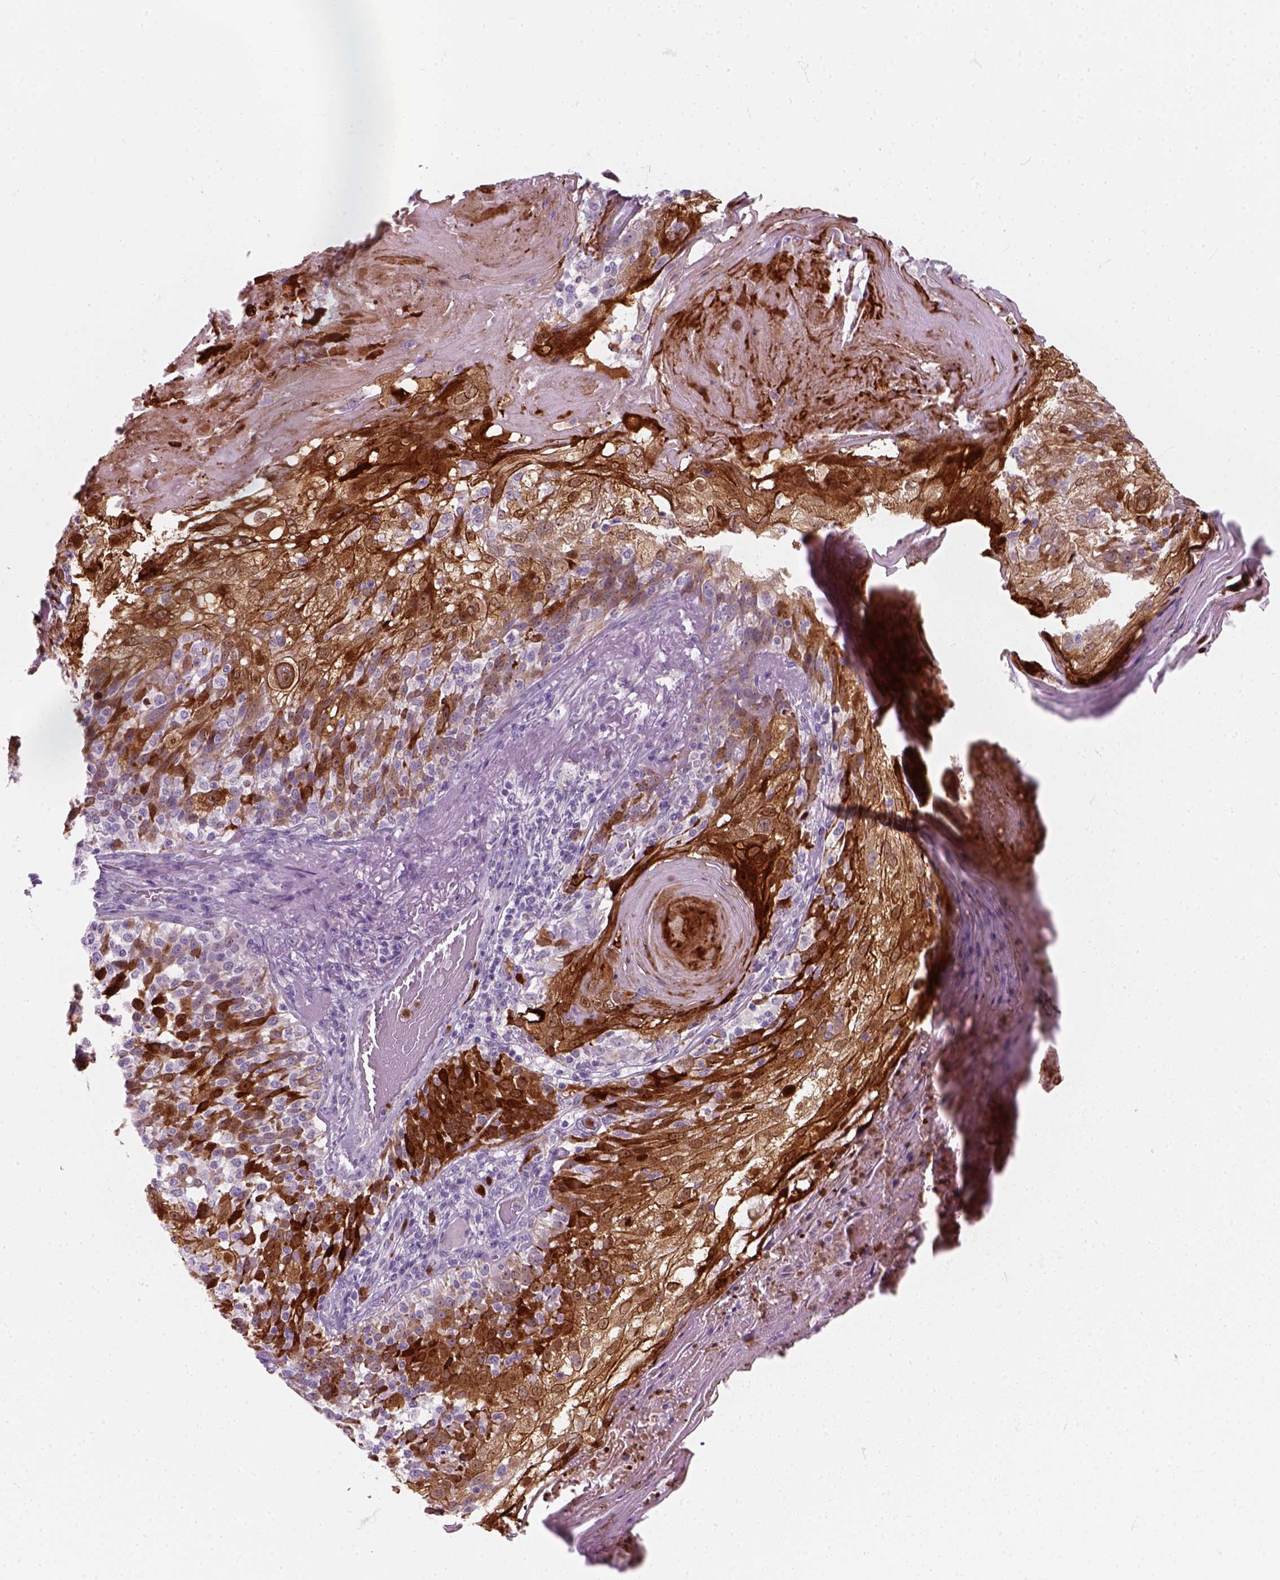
{"staining": {"intensity": "moderate", "quantity": ">75%", "location": "cytoplasmic/membranous"}, "tissue": "skin cancer", "cell_type": "Tumor cells", "image_type": "cancer", "snomed": [{"axis": "morphology", "description": "Normal tissue, NOS"}, {"axis": "morphology", "description": "Squamous cell carcinoma, NOS"}, {"axis": "topography", "description": "Skin"}], "caption": "Immunohistochemistry (IHC) of squamous cell carcinoma (skin) exhibits medium levels of moderate cytoplasmic/membranous staining in about >75% of tumor cells.", "gene": "IL4", "patient": {"sex": "female", "age": 83}}